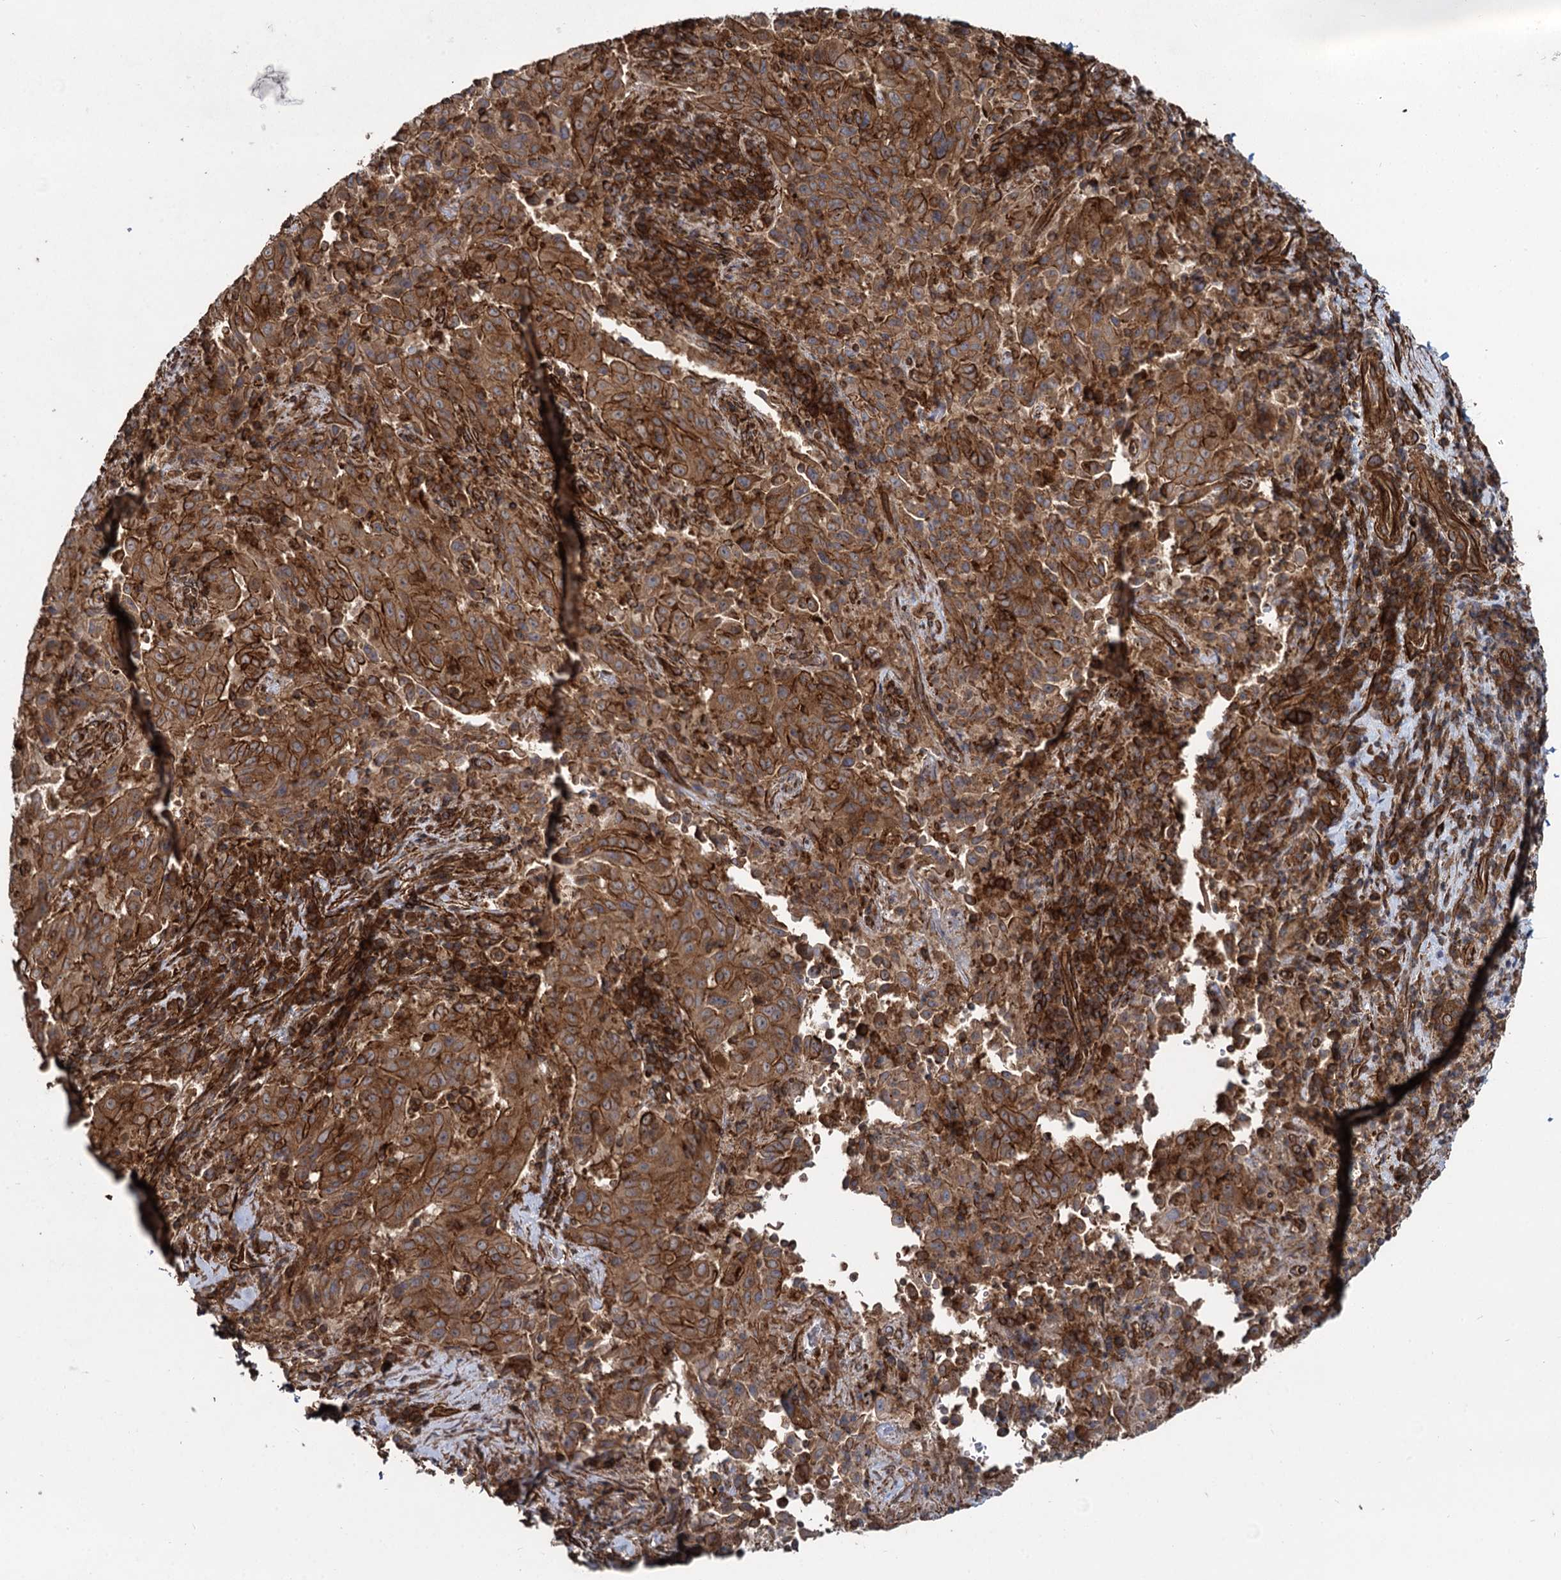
{"staining": {"intensity": "moderate", "quantity": ">75%", "location": "cytoplasmic/membranous"}, "tissue": "pancreatic cancer", "cell_type": "Tumor cells", "image_type": "cancer", "snomed": [{"axis": "morphology", "description": "Adenocarcinoma, NOS"}, {"axis": "topography", "description": "Pancreas"}], "caption": "Immunohistochemical staining of human pancreatic adenocarcinoma shows medium levels of moderate cytoplasmic/membranous protein positivity in approximately >75% of tumor cells.", "gene": "SVIP", "patient": {"sex": "male", "age": 63}}